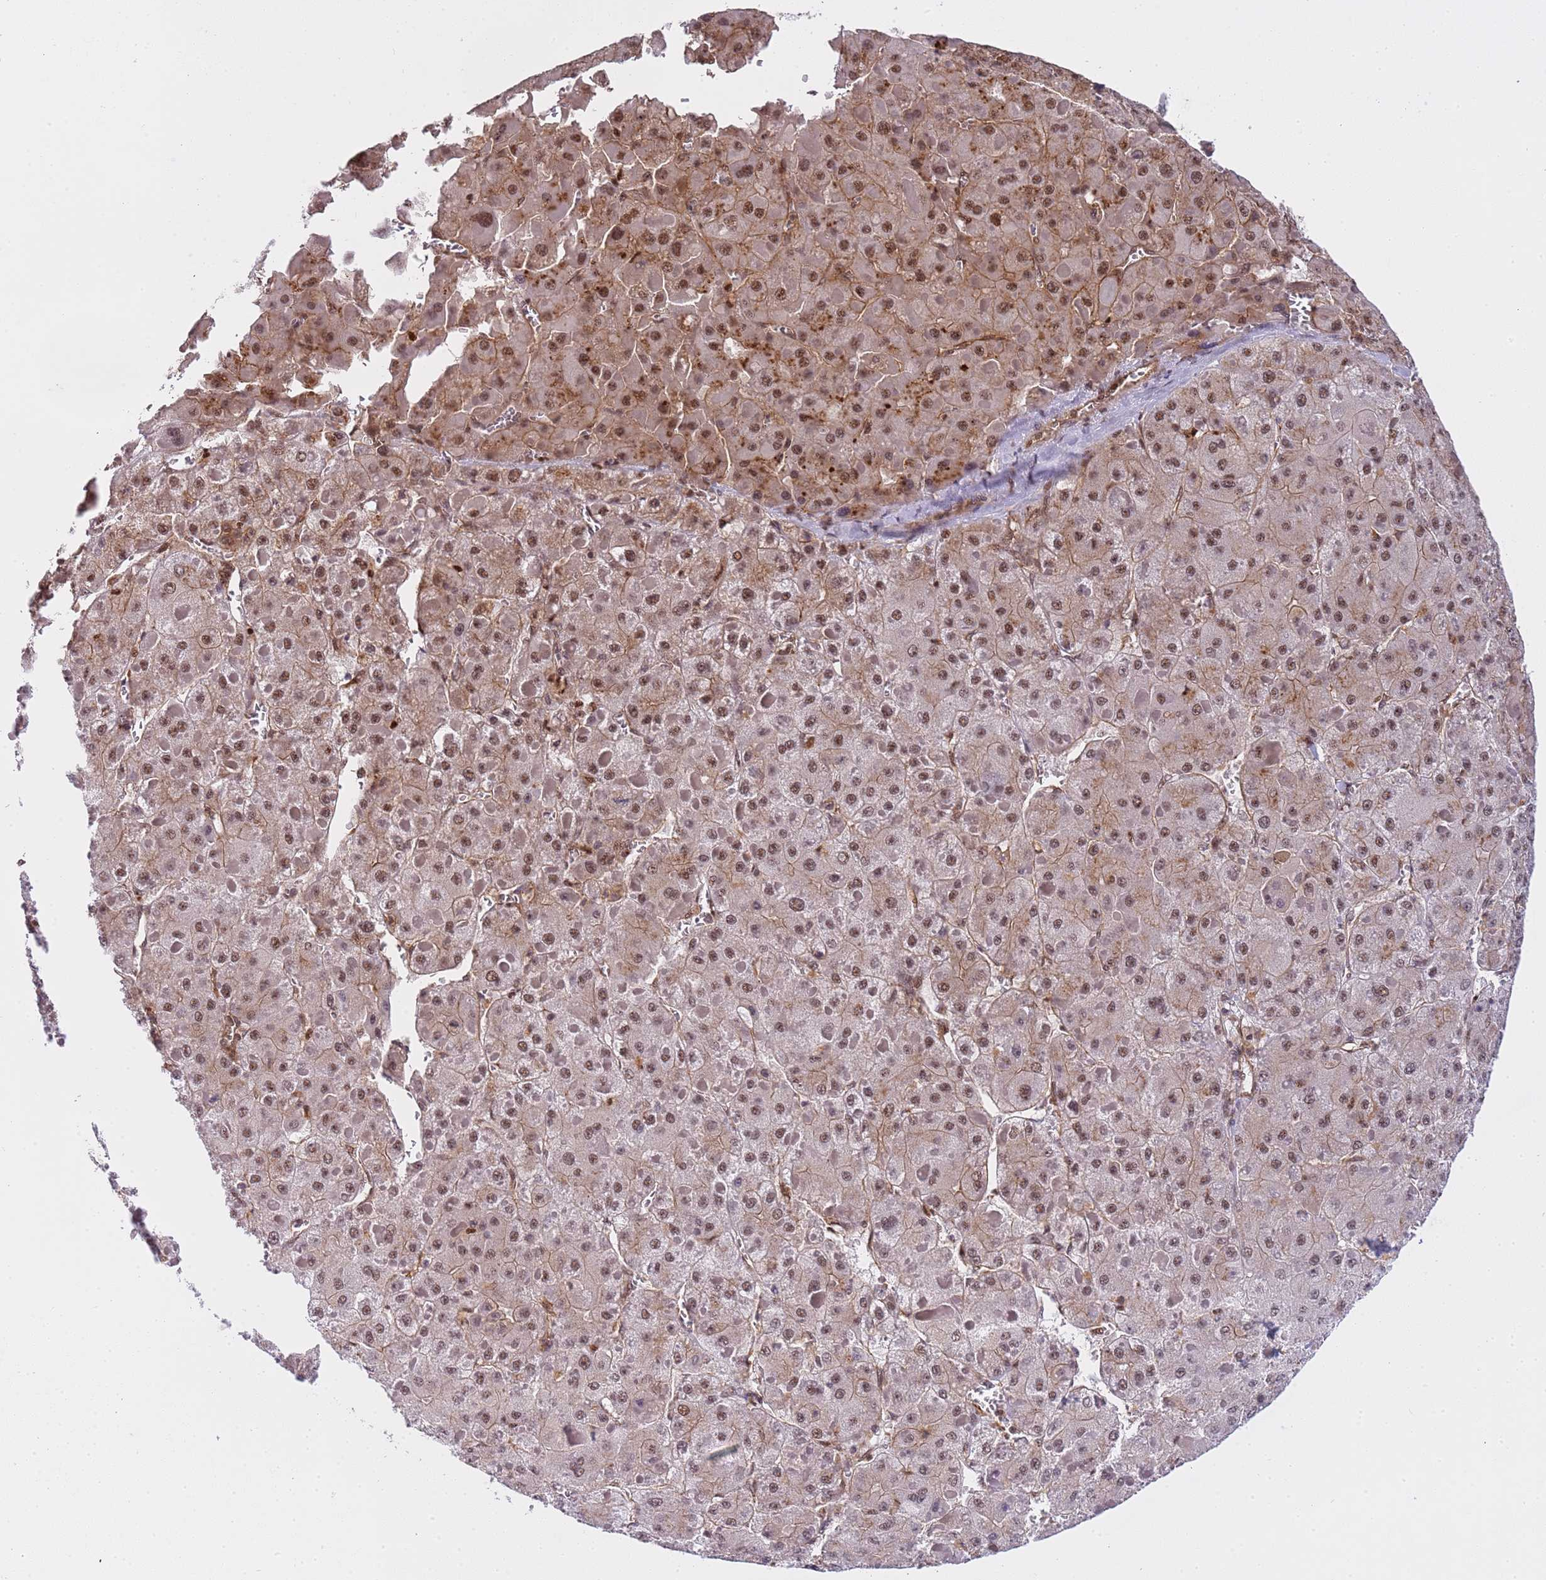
{"staining": {"intensity": "moderate", "quantity": ">75%", "location": "cytoplasmic/membranous,nuclear"}, "tissue": "liver cancer", "cell_type": "Tumor cells", "image_type": "cancer", "snomed": [{"axis": "morphology", "description": "Carcinoma, Hepatocellular, NOS"}, {"axis": "topography", "description": "Liver"}], "caption": "This is an image of immunohistochemistry staining of liver hepatocellular carcinoma, which shows moderate staining in the cytoplasmic/membranous and nuclear of tumor cells.", "gene": "EMC2", "patient": {"sex": "female", "age": 73}}